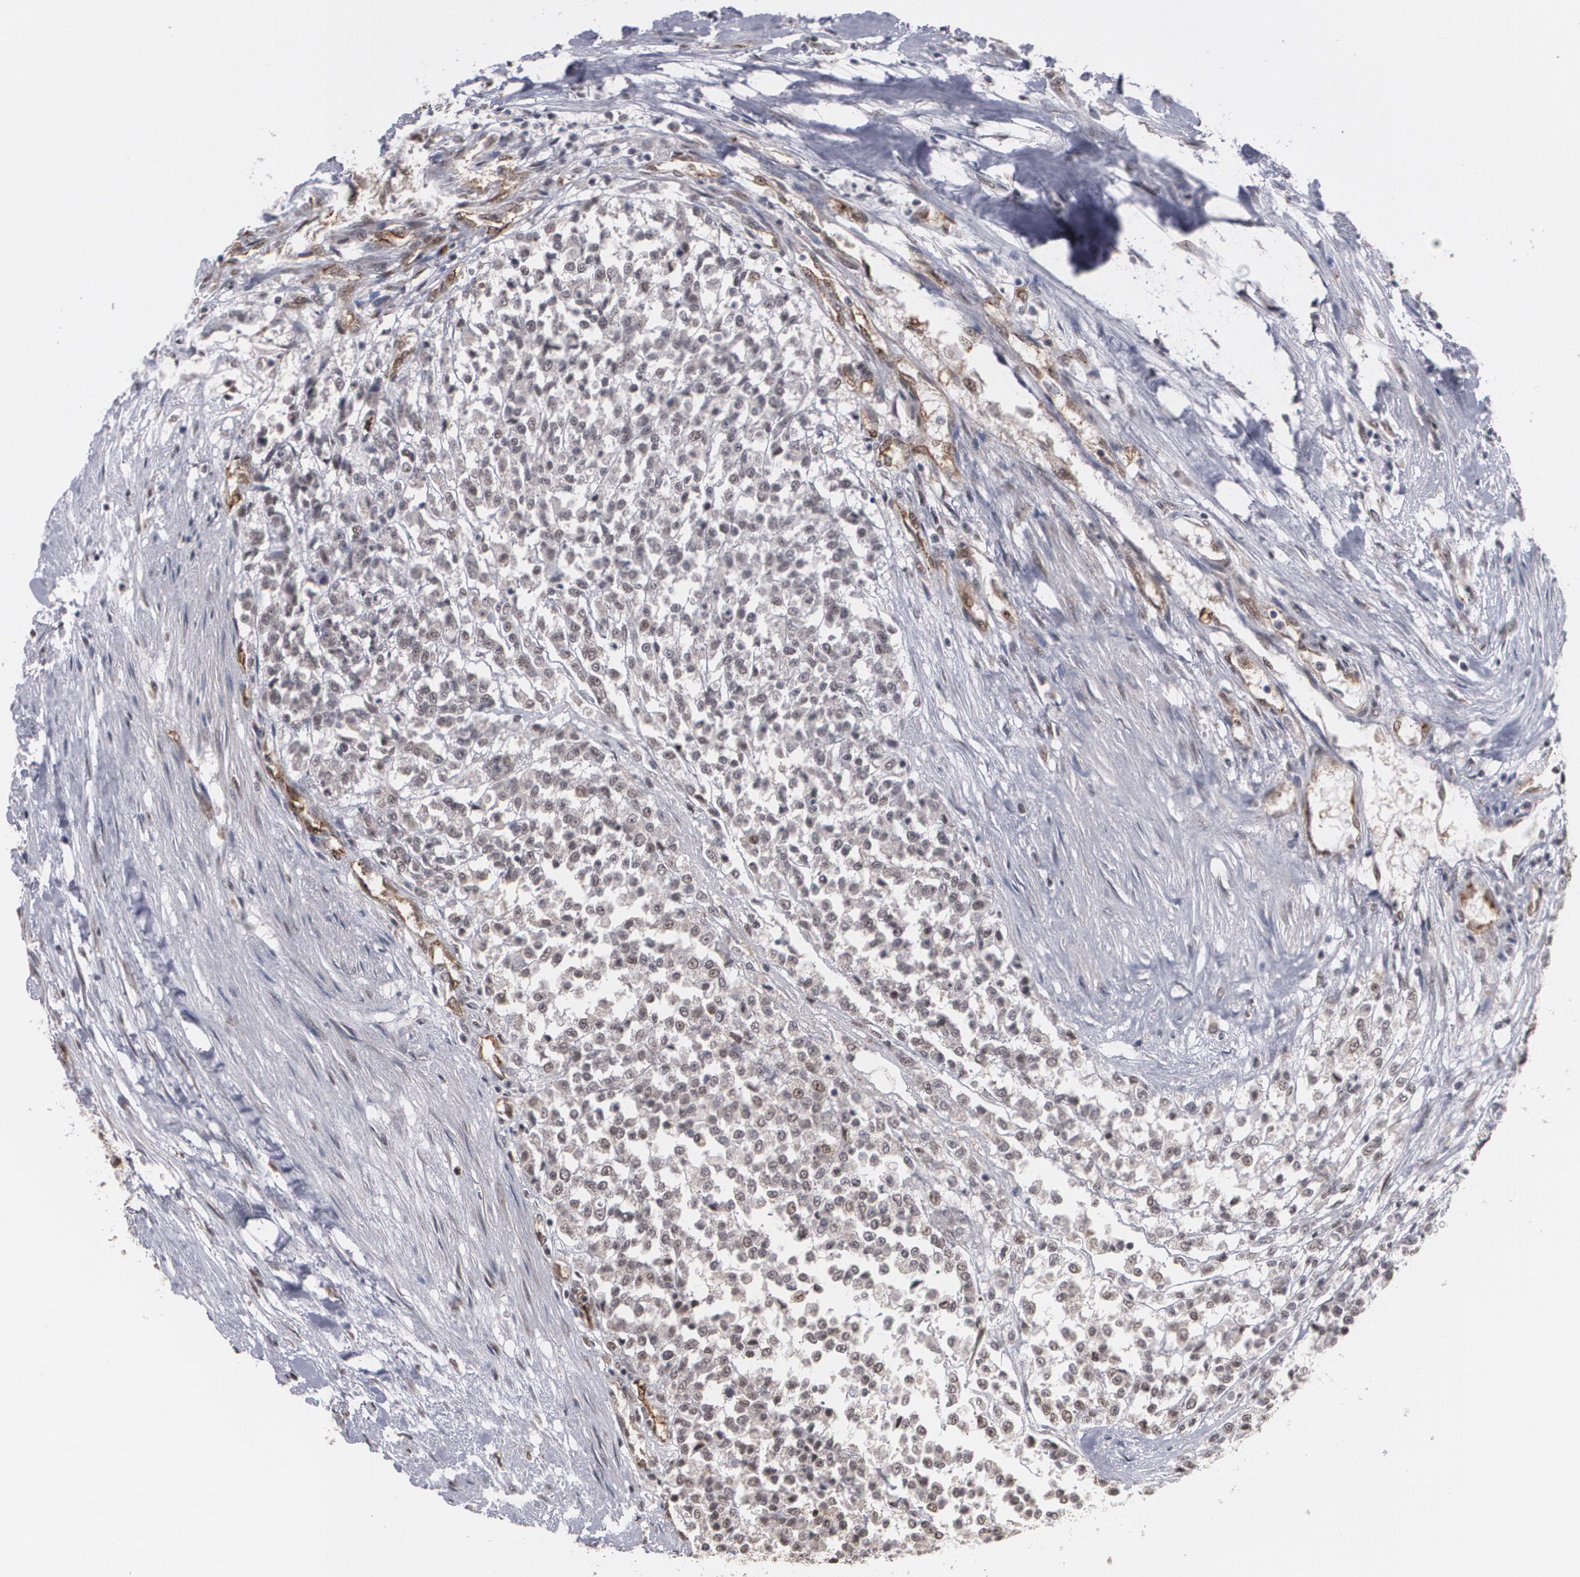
{"staining": {"intensity": "weak", "quantity": ">75%", "location": "nuclear"}, "tissue": "testis cancer", "cell_type": "Tumor cells", "image_type": "cancer", "snomed": [{"axis": "morphology", "description": "Seminoma, NOS"}, {"axis": "topography", "description": "Testis"}], "caption": "The histopathology image shows immunohistochemical staining of testis cancer. There is weak nuclear expression is seen in approximately >75% of tumor cells. (brown staining indicates protein expression, while blue staining denotes nuclei).", "gene": "ZNF75A", "patient": {"sex": "male", "age": 59}}